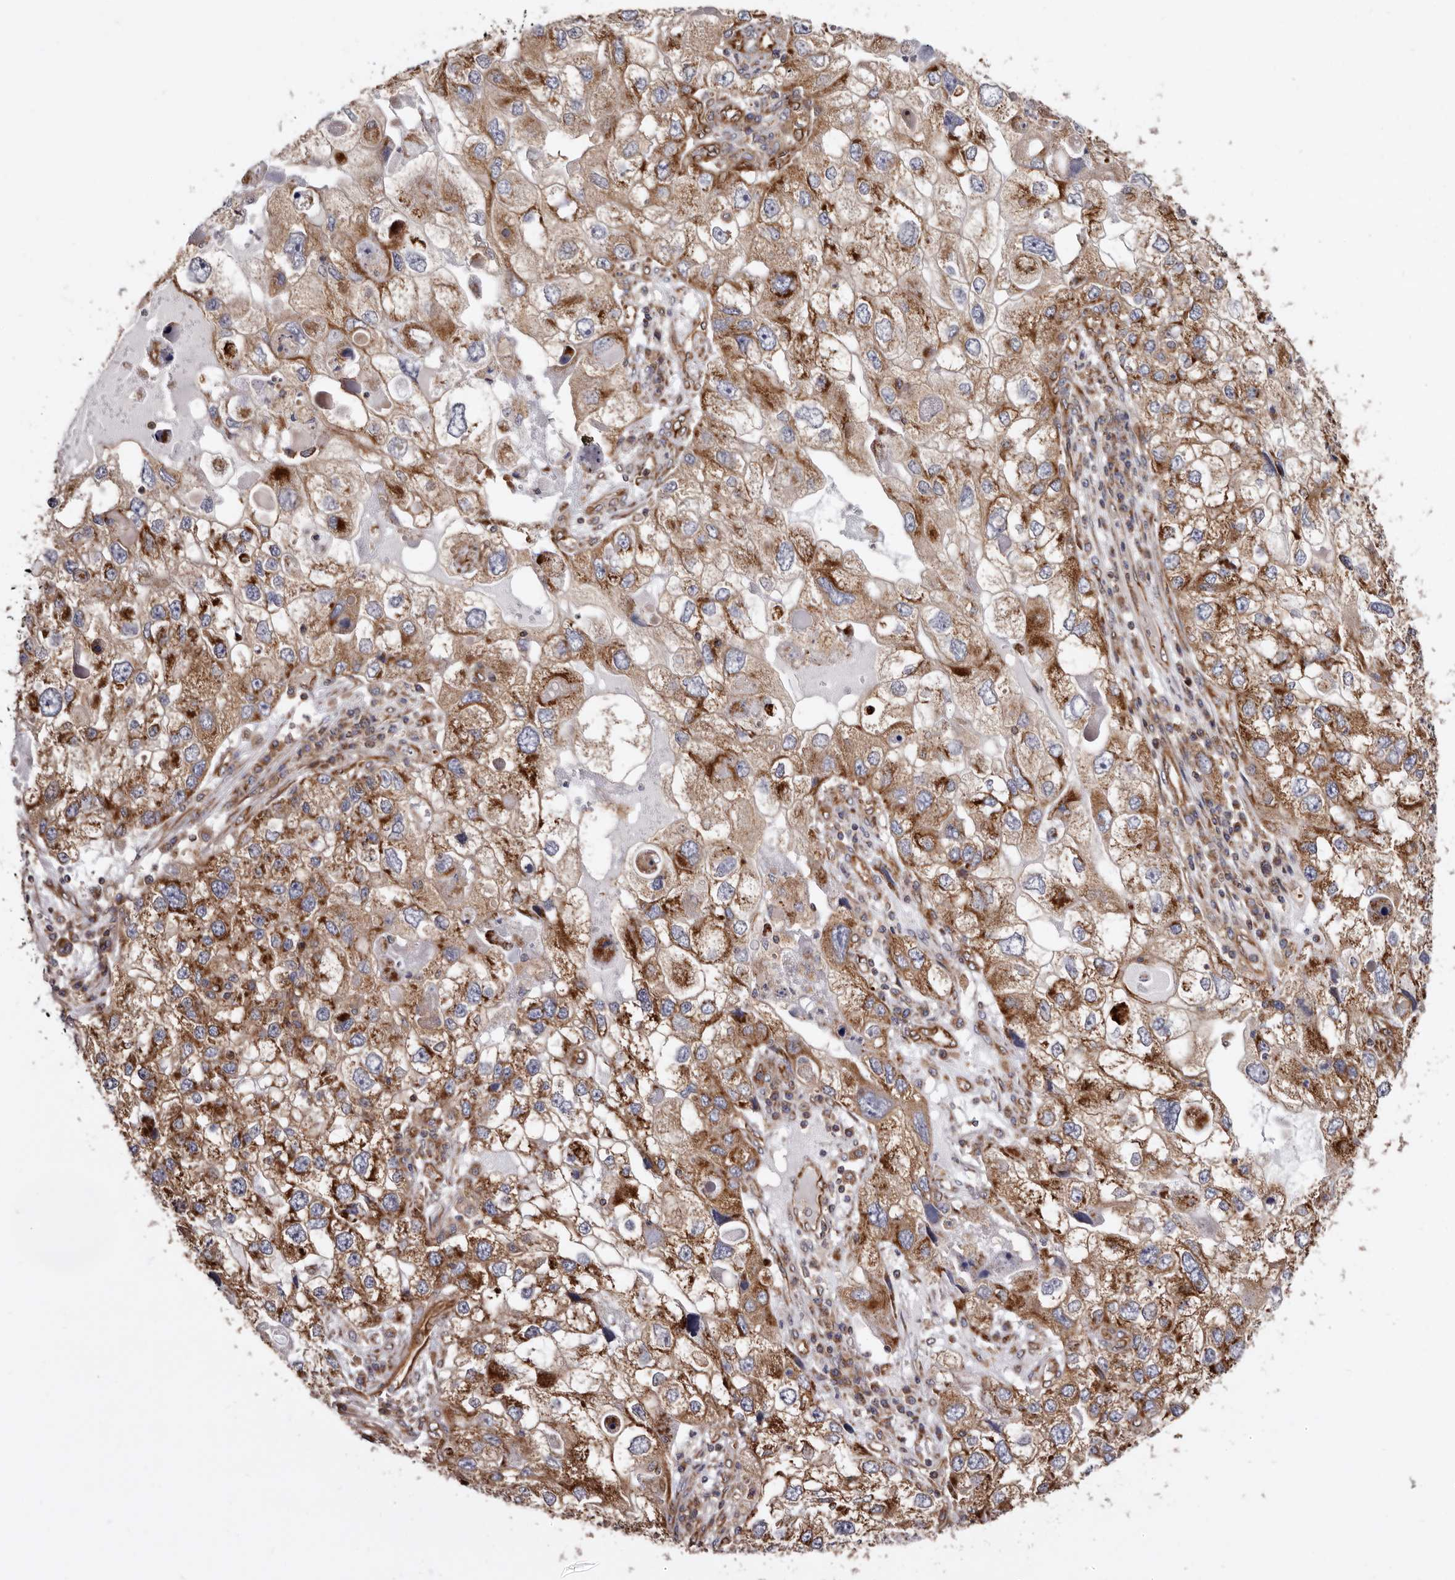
{"staining": {"intensity": "moderate", "quantity": ">75%", "location": "cytoplasmic/membranous"}, "tissue": "endometrial cancer", "cell_type": "Tumor cells", "image_type": "cancer", "snomed": [{"axis": "morphology", "description": "Adenocarcinoma, NOS"}, {"axis": "topography", "description": "Endometrium"}], "caption": "Endometrial cancer stained with a brown dye demonstrates moderate cytoplasmic/membranous positive positivity in about >75% of tumor cells.", "gene": "COQ8B", "patient": {"sex": "female", "age": 49}}